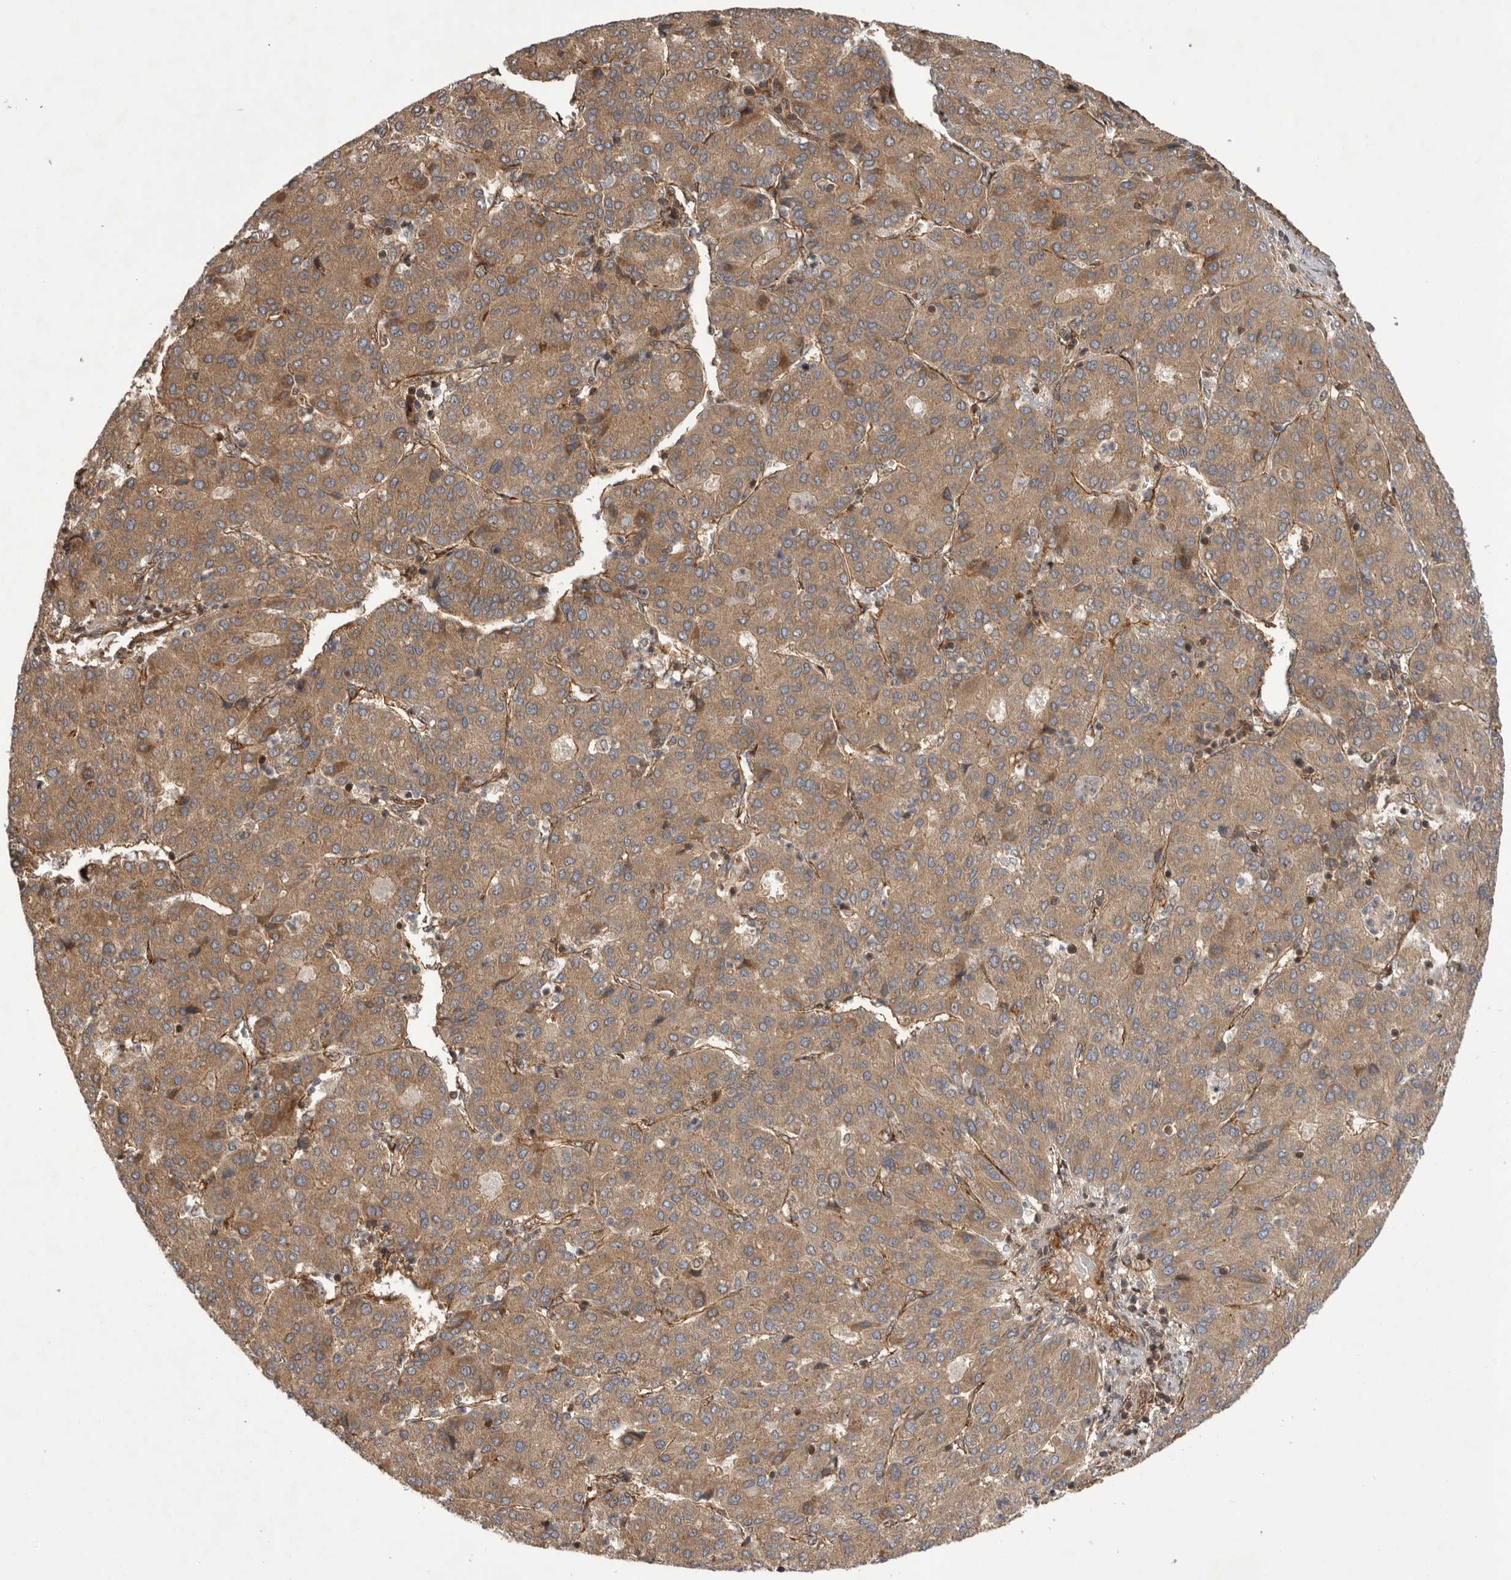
{"staining": {"intensity": "moderate", "quantity": ">75%", "location": "cytoplasmic/membranous"}, "tissue": "liver cancer", "cell_type": "Tumor cells", "image_type": "cancer", "snomed": [{"axis": "morphology", "description": "Carcinoma, Hepatocellular, NOS"}, {"axis": "topography", "description": "Liver"}], "caption": "Tumor cells show medium levels of moderate cytoplasmic/membranous positivity in approximately >75% of cells in human liver hepatocellular carcinoma.", "gene": "DHDDS", "patient": {"sex": "male", "age": 65}}